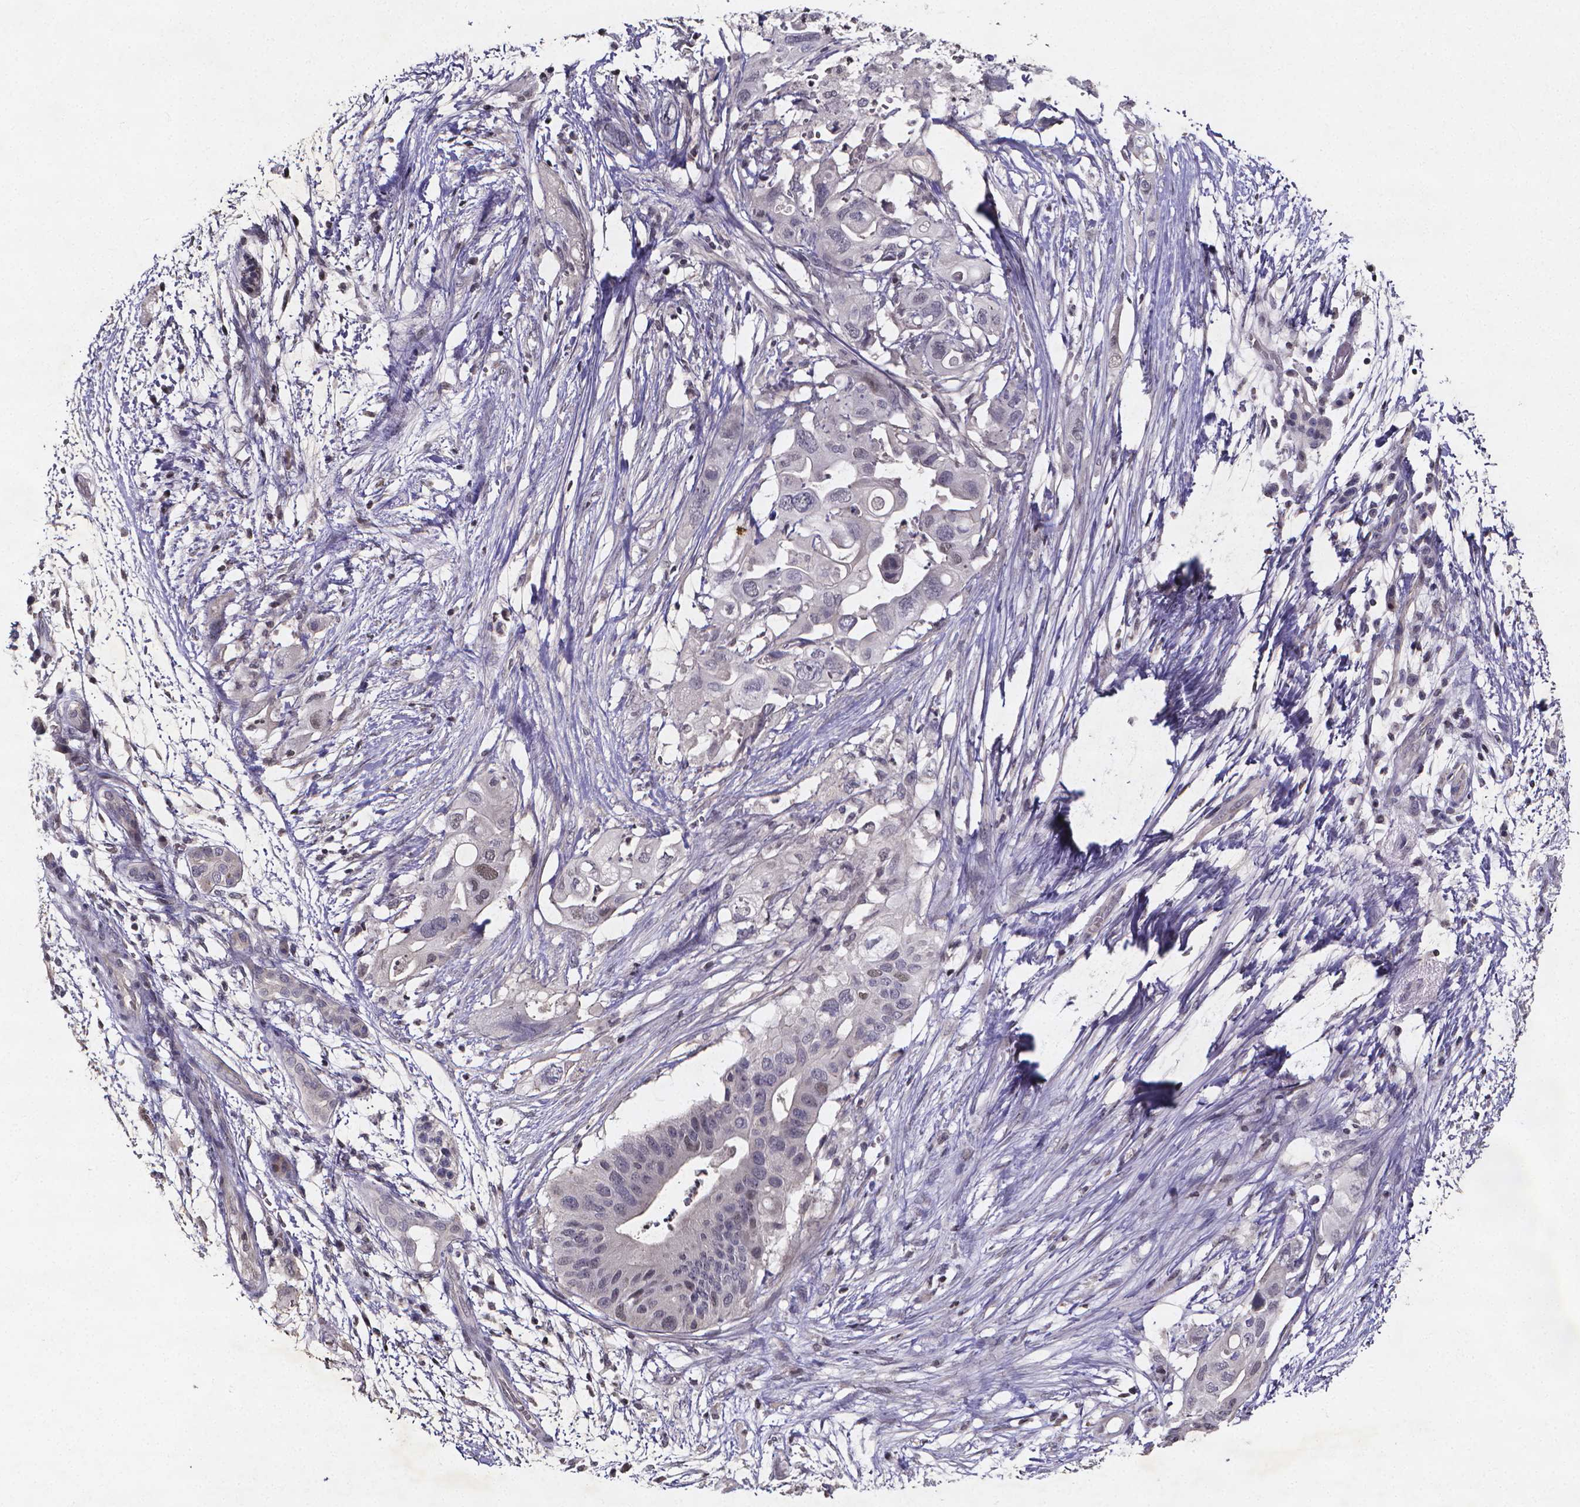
{"staining": {"intensity": "negative", "quantity": "none", "location": "none"}, "tissue": "pancreatic cancer", "cell_type": "Tumor cells", "image_type": "cancer", "snomed": [{"axis": "morphology", "description": "Adenocarcinoma, NOS"}, {"axis": "topography", "description": "Pancreas"}], "caption": "IHC of pancreatic adenocarcinoma exhibits no positivity in tumor cells.", "gene": "TP73", "patient": {"sex": "female", "age": 72}}